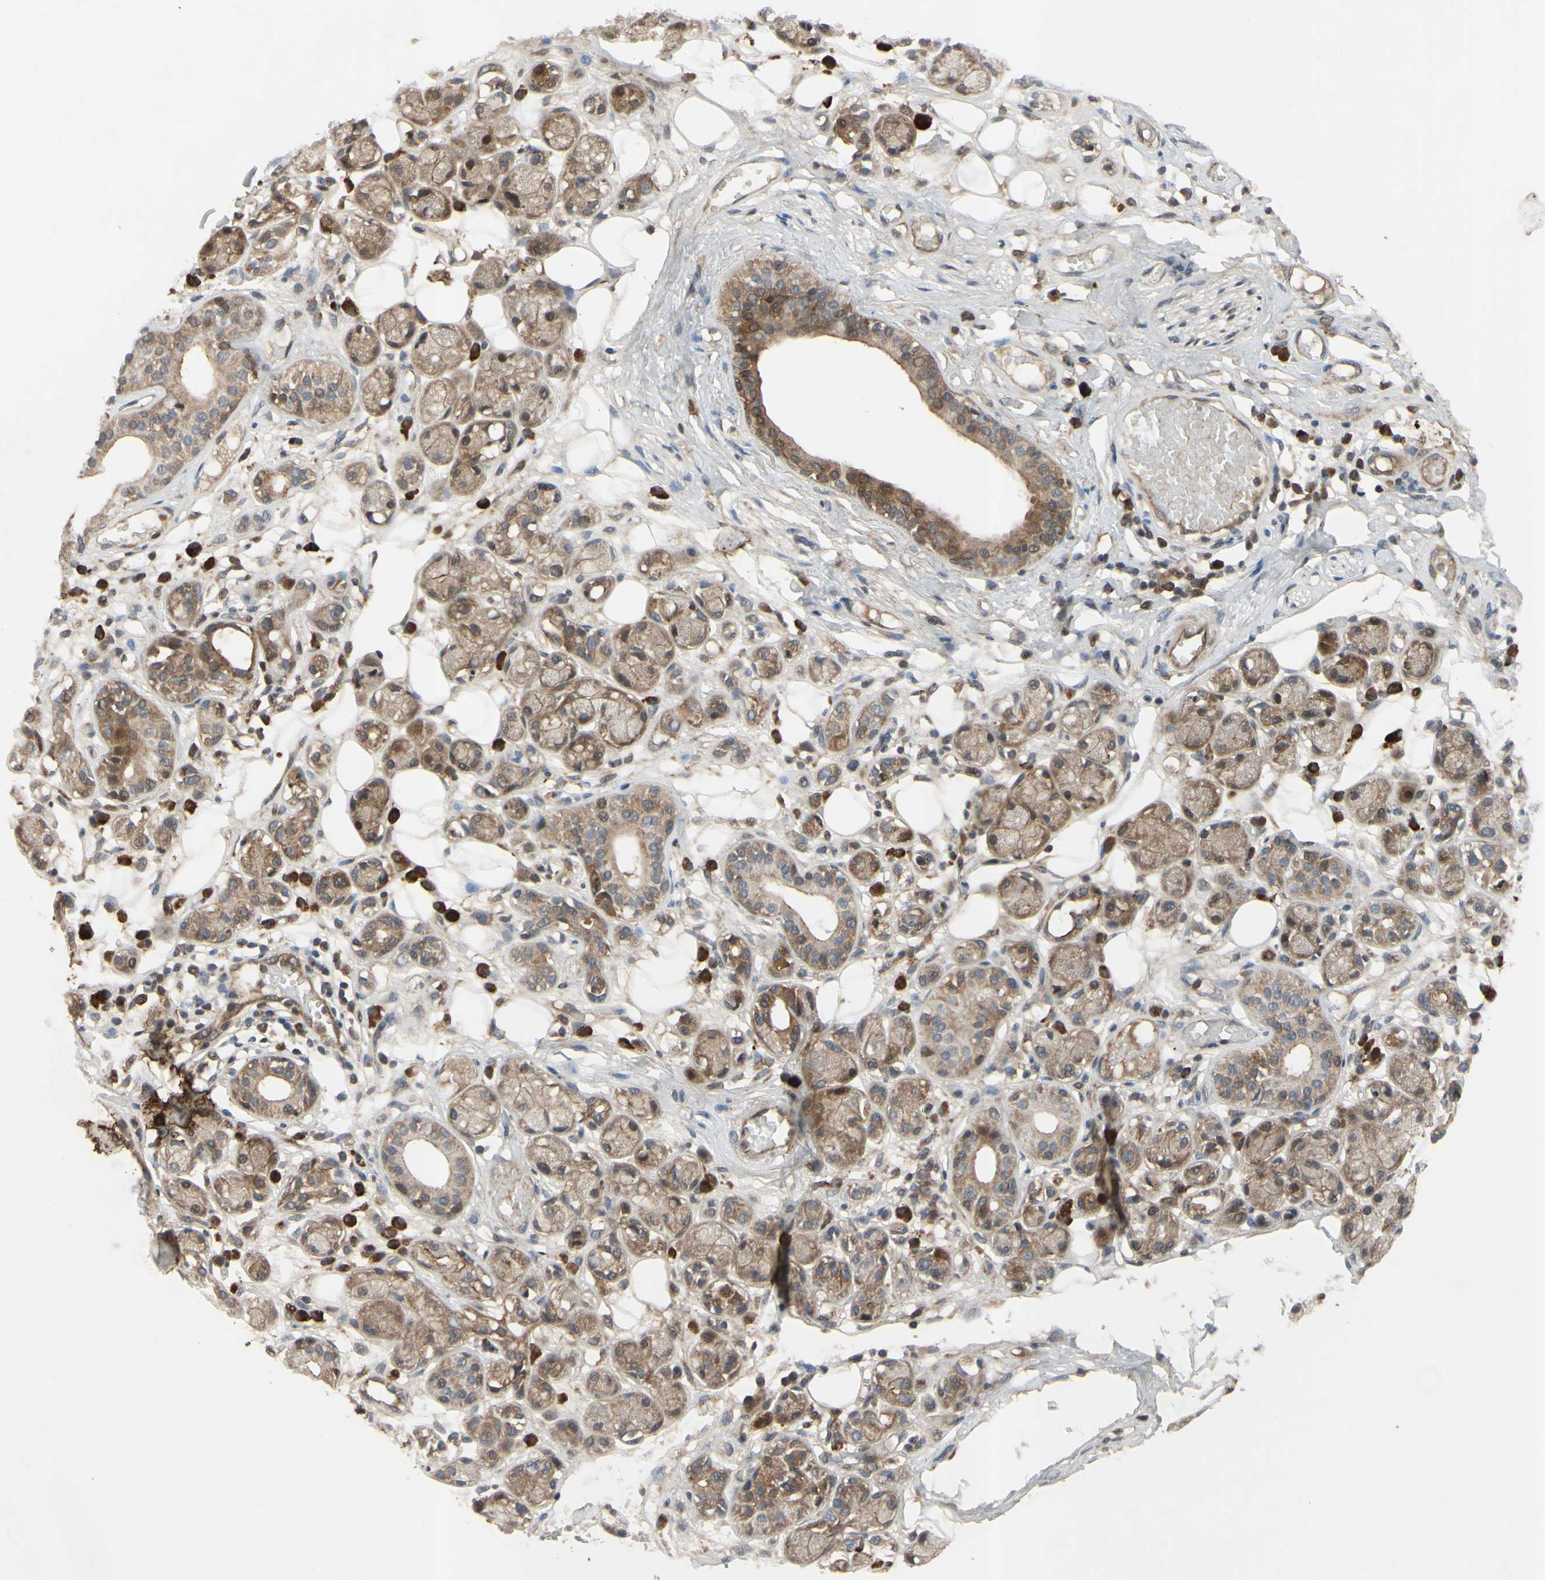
{"staining": {"intensity": "moderate", "quantity": "<25%", "location": "cytoplasmic/membranous"}, "tissue": "adipose tissue", "cell_type": "Adipocytes", "image_type": "normal", "snomed": [{"axis": "morphology", "description": "Normal tissue, NOS"}, {"axis": "morphology", "description": "Inflammation, NOS"}, {"axis": "topography", "description": "Vascular tissue"}, {"axis": "topography", "description": "Salivary gland"}], "caption": "Adipose tissue stained with immunohistochemistry (IHC) demonstrates moderate cytoplasmic/membranous positivity in approximately <25% of adipocytes. (IHC, brightfield microscopy, high magnification).", "gene": "XIAP", "patient": {"sex": "female", "age": 75}}